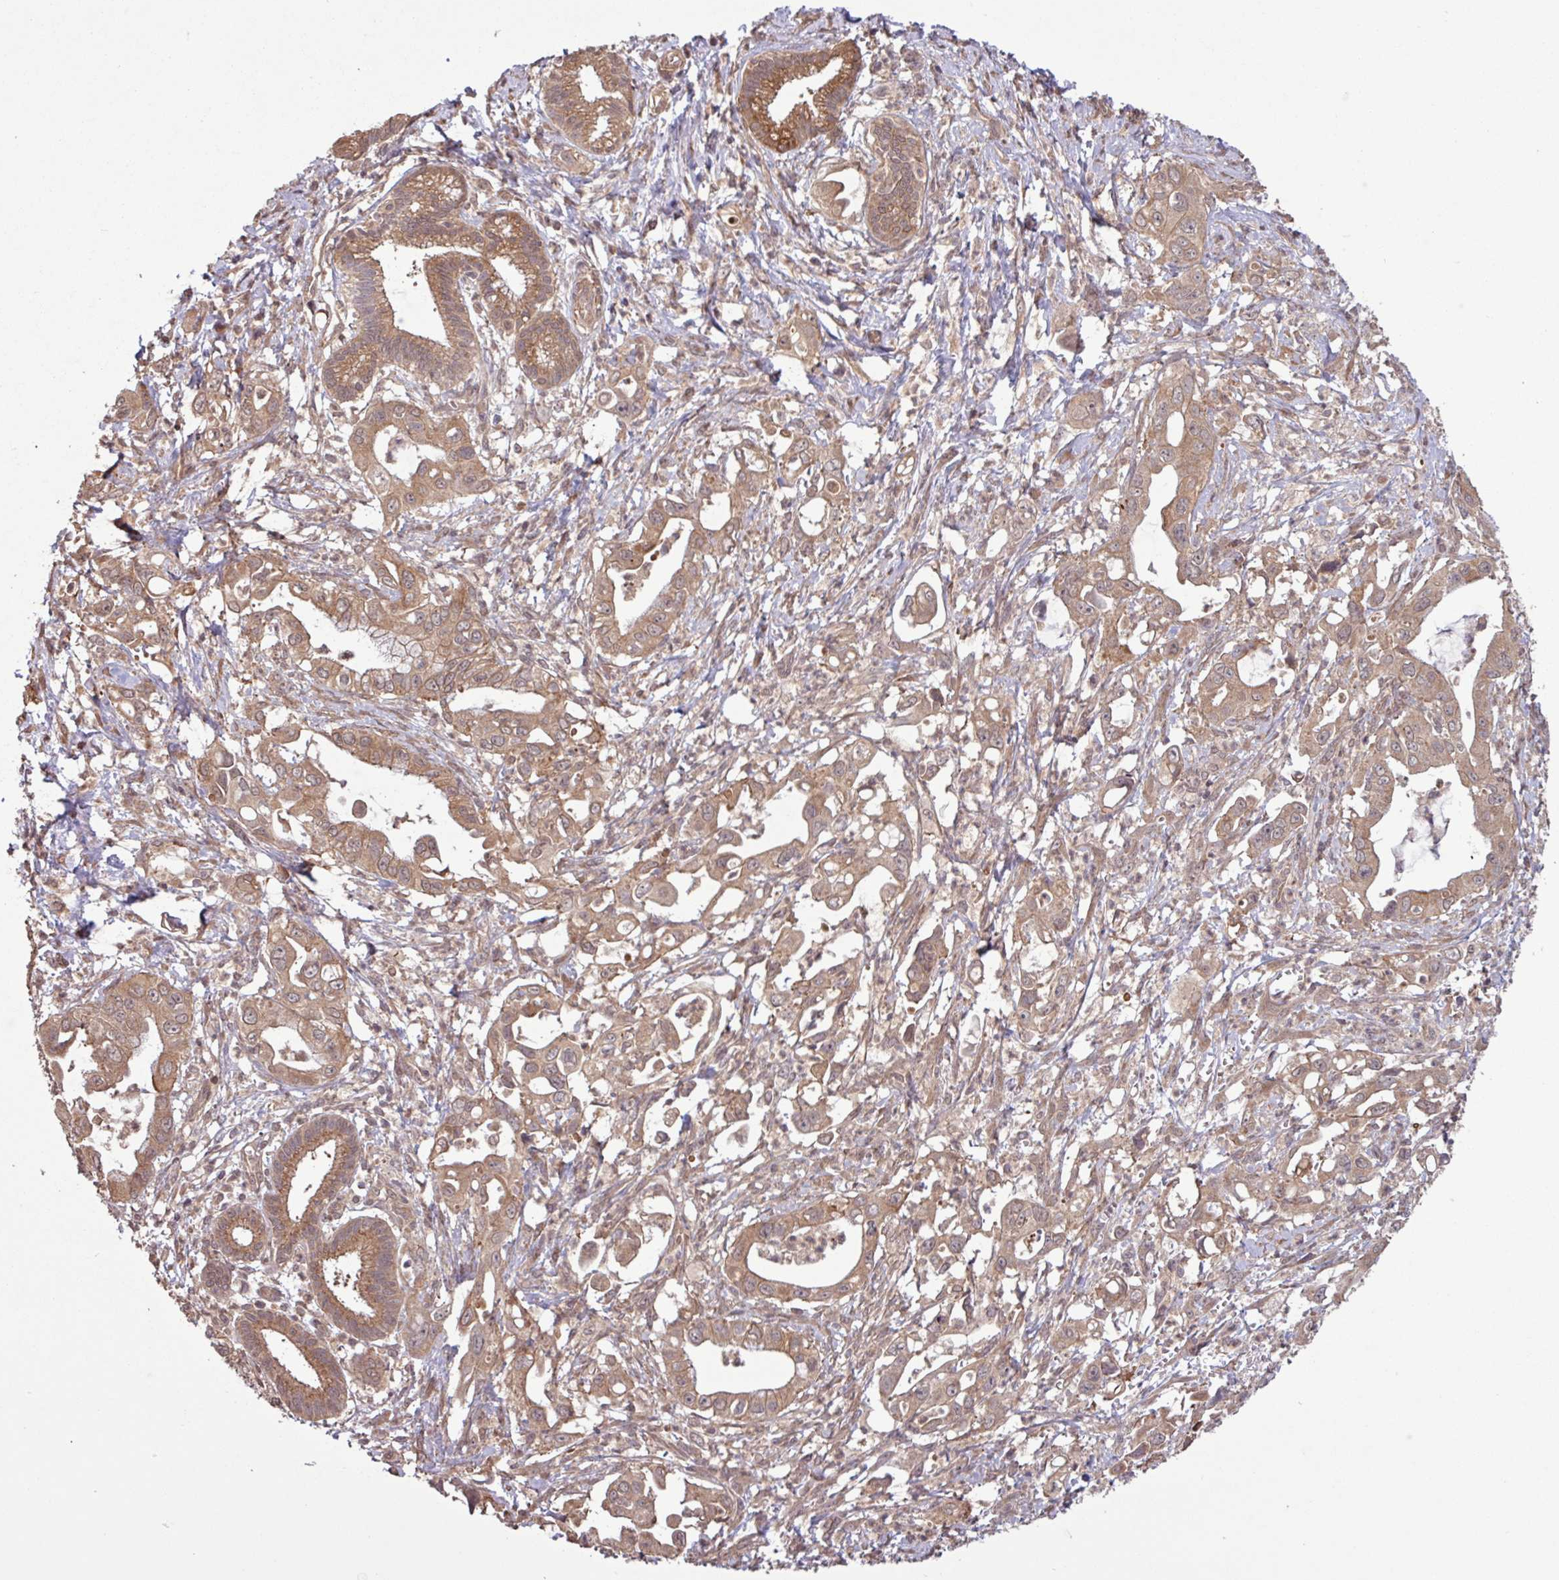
{"staining": {"intensity": "moderate", "quantity": ">75%", "location": "cytoplasmic/membranous"}, "tissue": "pancreatic cancer", "cell_type": "Tumor cells", "image_type": "cancer", "snomed": [{"axis": "morphology", "description": "Adenocarcinoma, NOS"}, {"axis": "topography", "description": "Pancreas"}], "caption": "Immunohistochemistry (IHC) micrograph of human adenocarcinoma (pancreatic) stained for a protein (brown), which demonstrates medium levels of moderate cytoplasmic/membranous staining in about >75% of tumor cells.", "gene": "TRABD2A", "patient": {"sex": "male", "age": 61}}